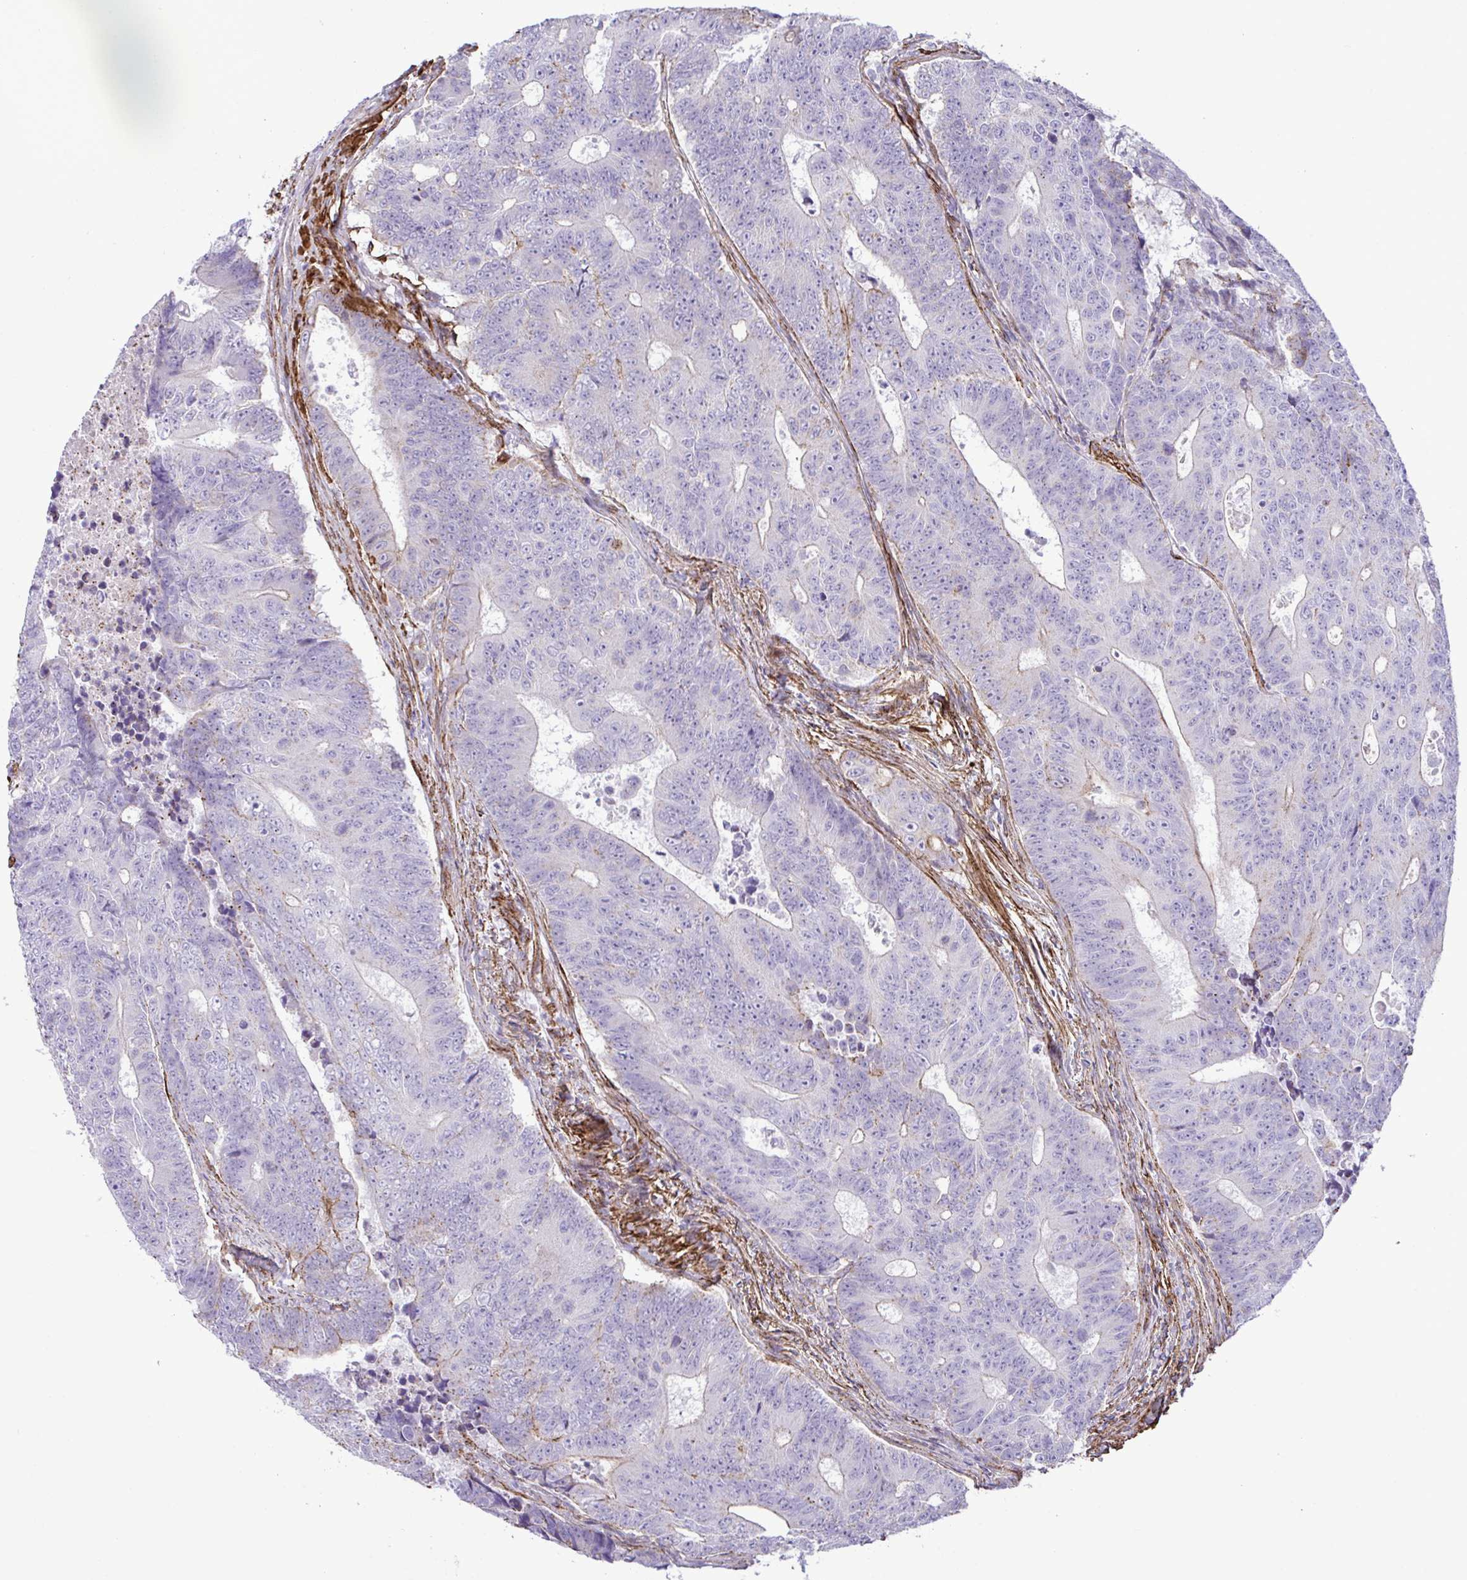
{"staining": {"intensity": "weak", "quantity": "<25%", "location": "cytoplasmic/membranous"}, "tissue": "colorectal cancer", "cell_type": "Tumor cells", "image_type": "cancer", "snomed": [{"axis": "morphology", "description": "Adenocarcinoma, NOS"}, {"axis": "topography", "description": "Colon"}], "caption": "IHC micrograph of human colorectal cancer stained for a protein (brown), which demonstrates no staining in tumor cells.", "gene": "SYNPO2L", "patient": {"sex": "female", "age": 48}}